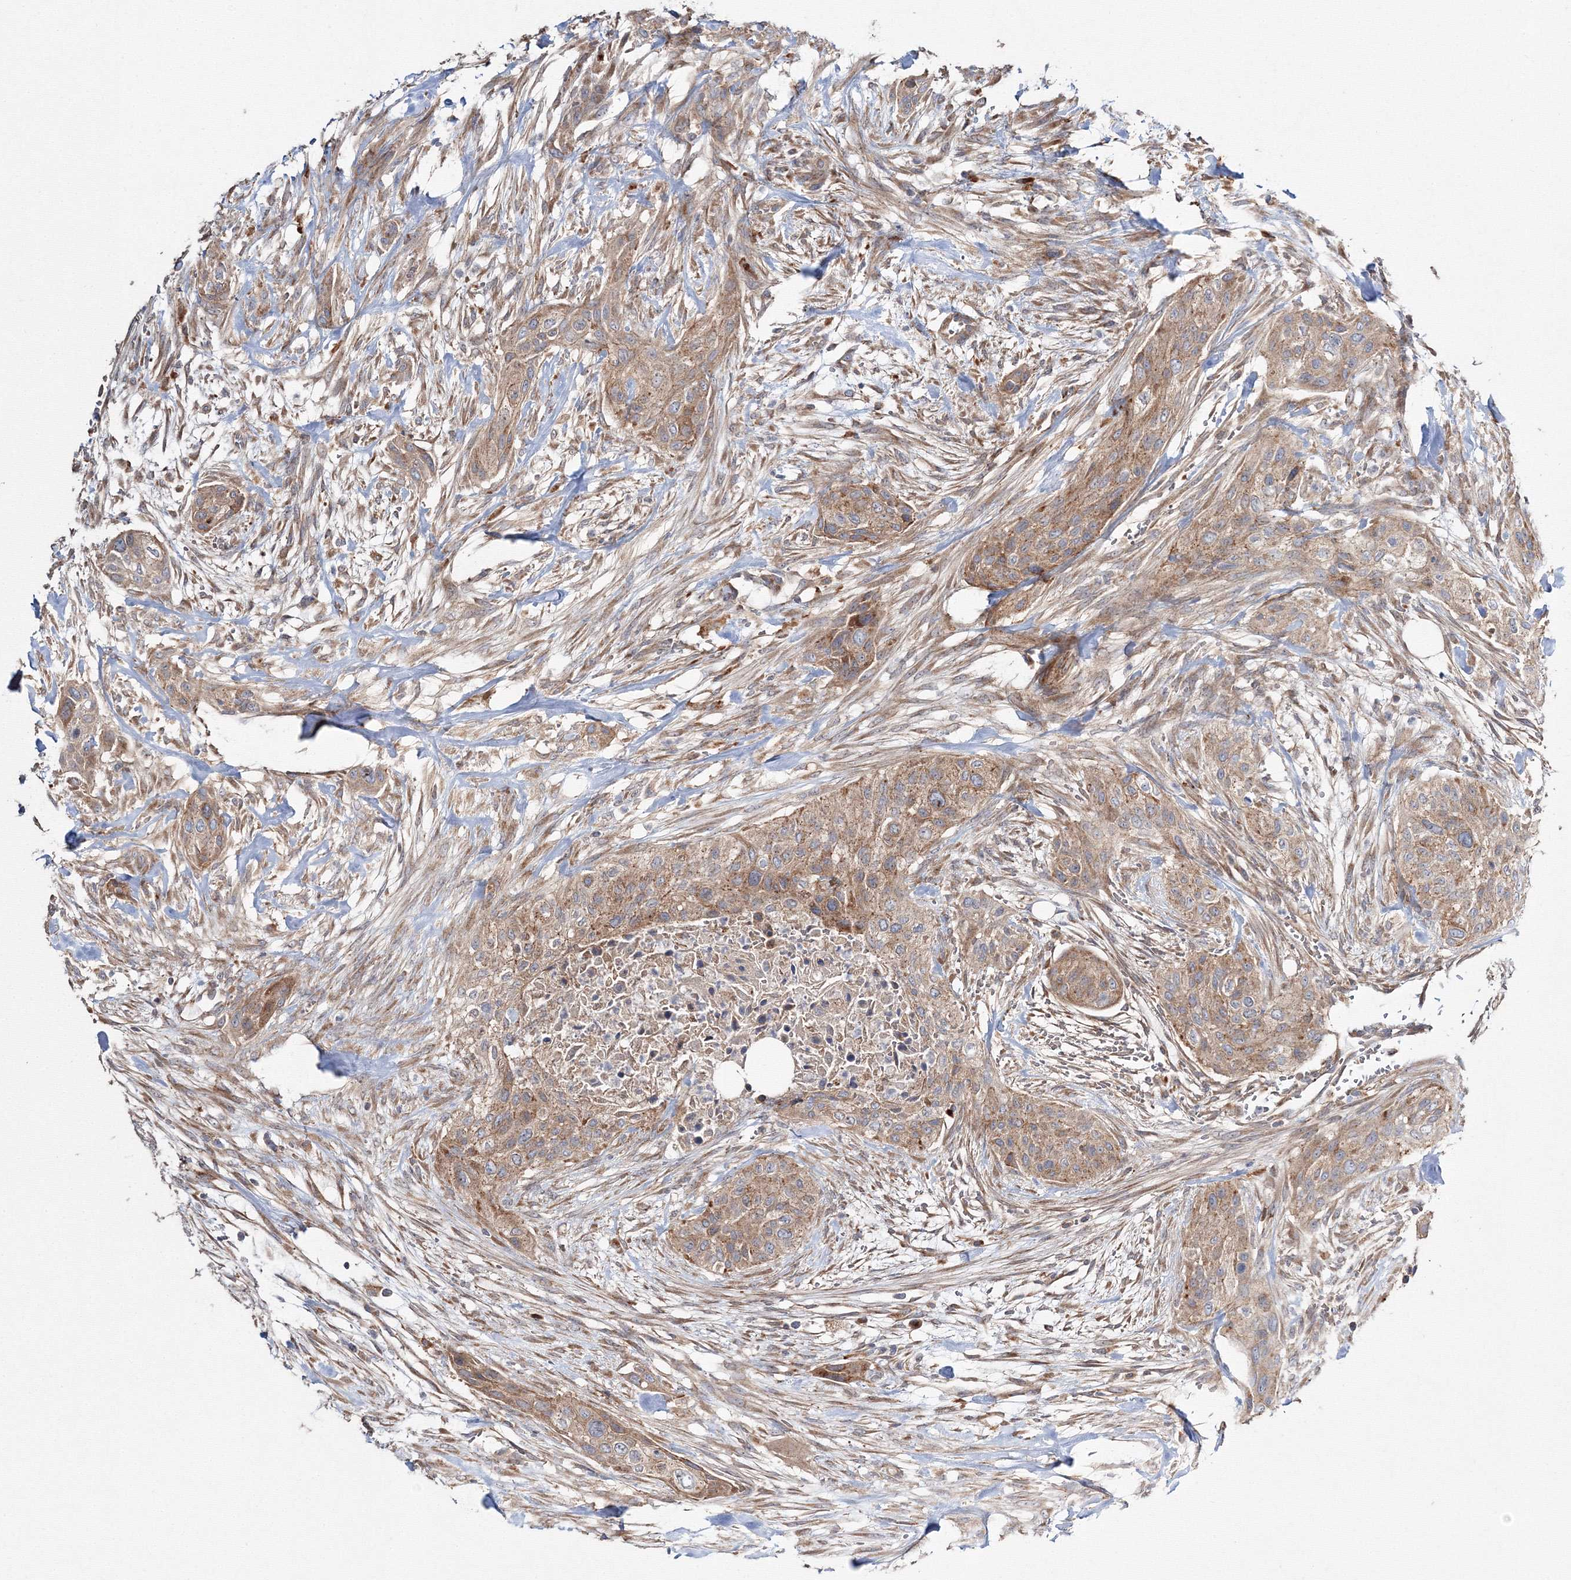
{"staining": {"intensity": "moderate", "quantity": ">75%", "location": "cytoplasmic/membranous"}, "tissue": "urothelial cancer", "cell_type": "Tumor cells", "image_type": "cancer", "snomed": [{"axis": "morphology", "description": "Urothelial carcinoma, High grade"}, {"axis": "topography", "description": "Urinary bladder"}], "caption": "The histopathology image demonstrates a brown stain indicating the presence of a protein in the cytoplasmic/membranous of tumor cells in urothelial carcinoma (high-grade).", "gene": "DDO", "patient": {"sex": "male", "age": 35}}